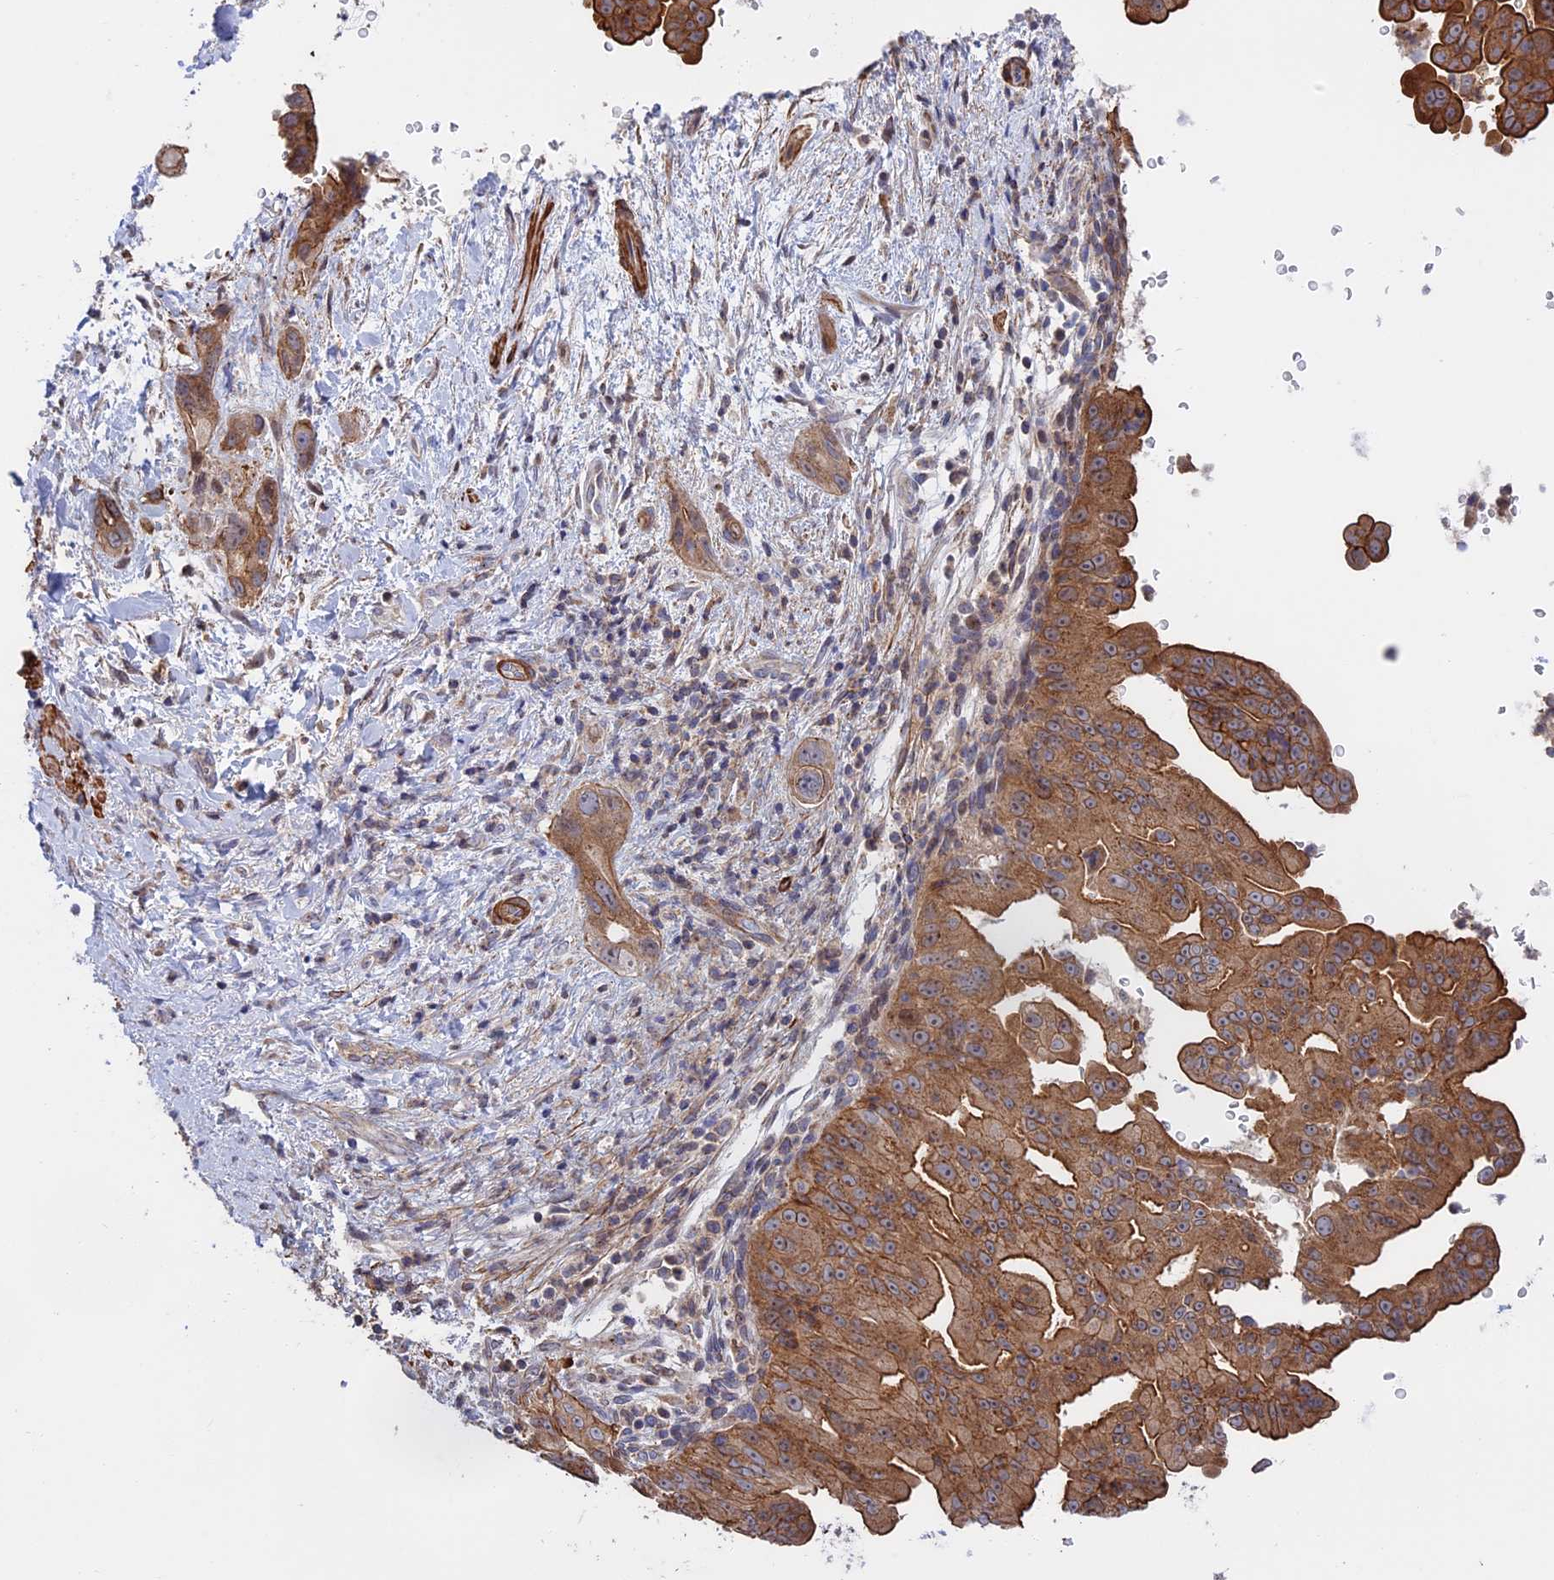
{"staining": {"intensity": "moderate", "quantity": ">75%", "location": "cytoplasmic/membranous"}, "tissue": "pancreatic cancer", "cell_type": "Tumor cells", "image_type": "cancer", "snomed": [{"axis": "morphology", "description": "Adenocarcinoma, NOS"}, {"axis": "topography", "description": "Pancreas"}], "caption": "This image reveals immunohistochemistry (IHC) staining of human pancreatic cancer, with medium moderate cytoplasmic/membranous positivity in approximately >75% of tumor cells.", "gene": "LYPD5", "patient": {"sex": "female", "age": 78}}